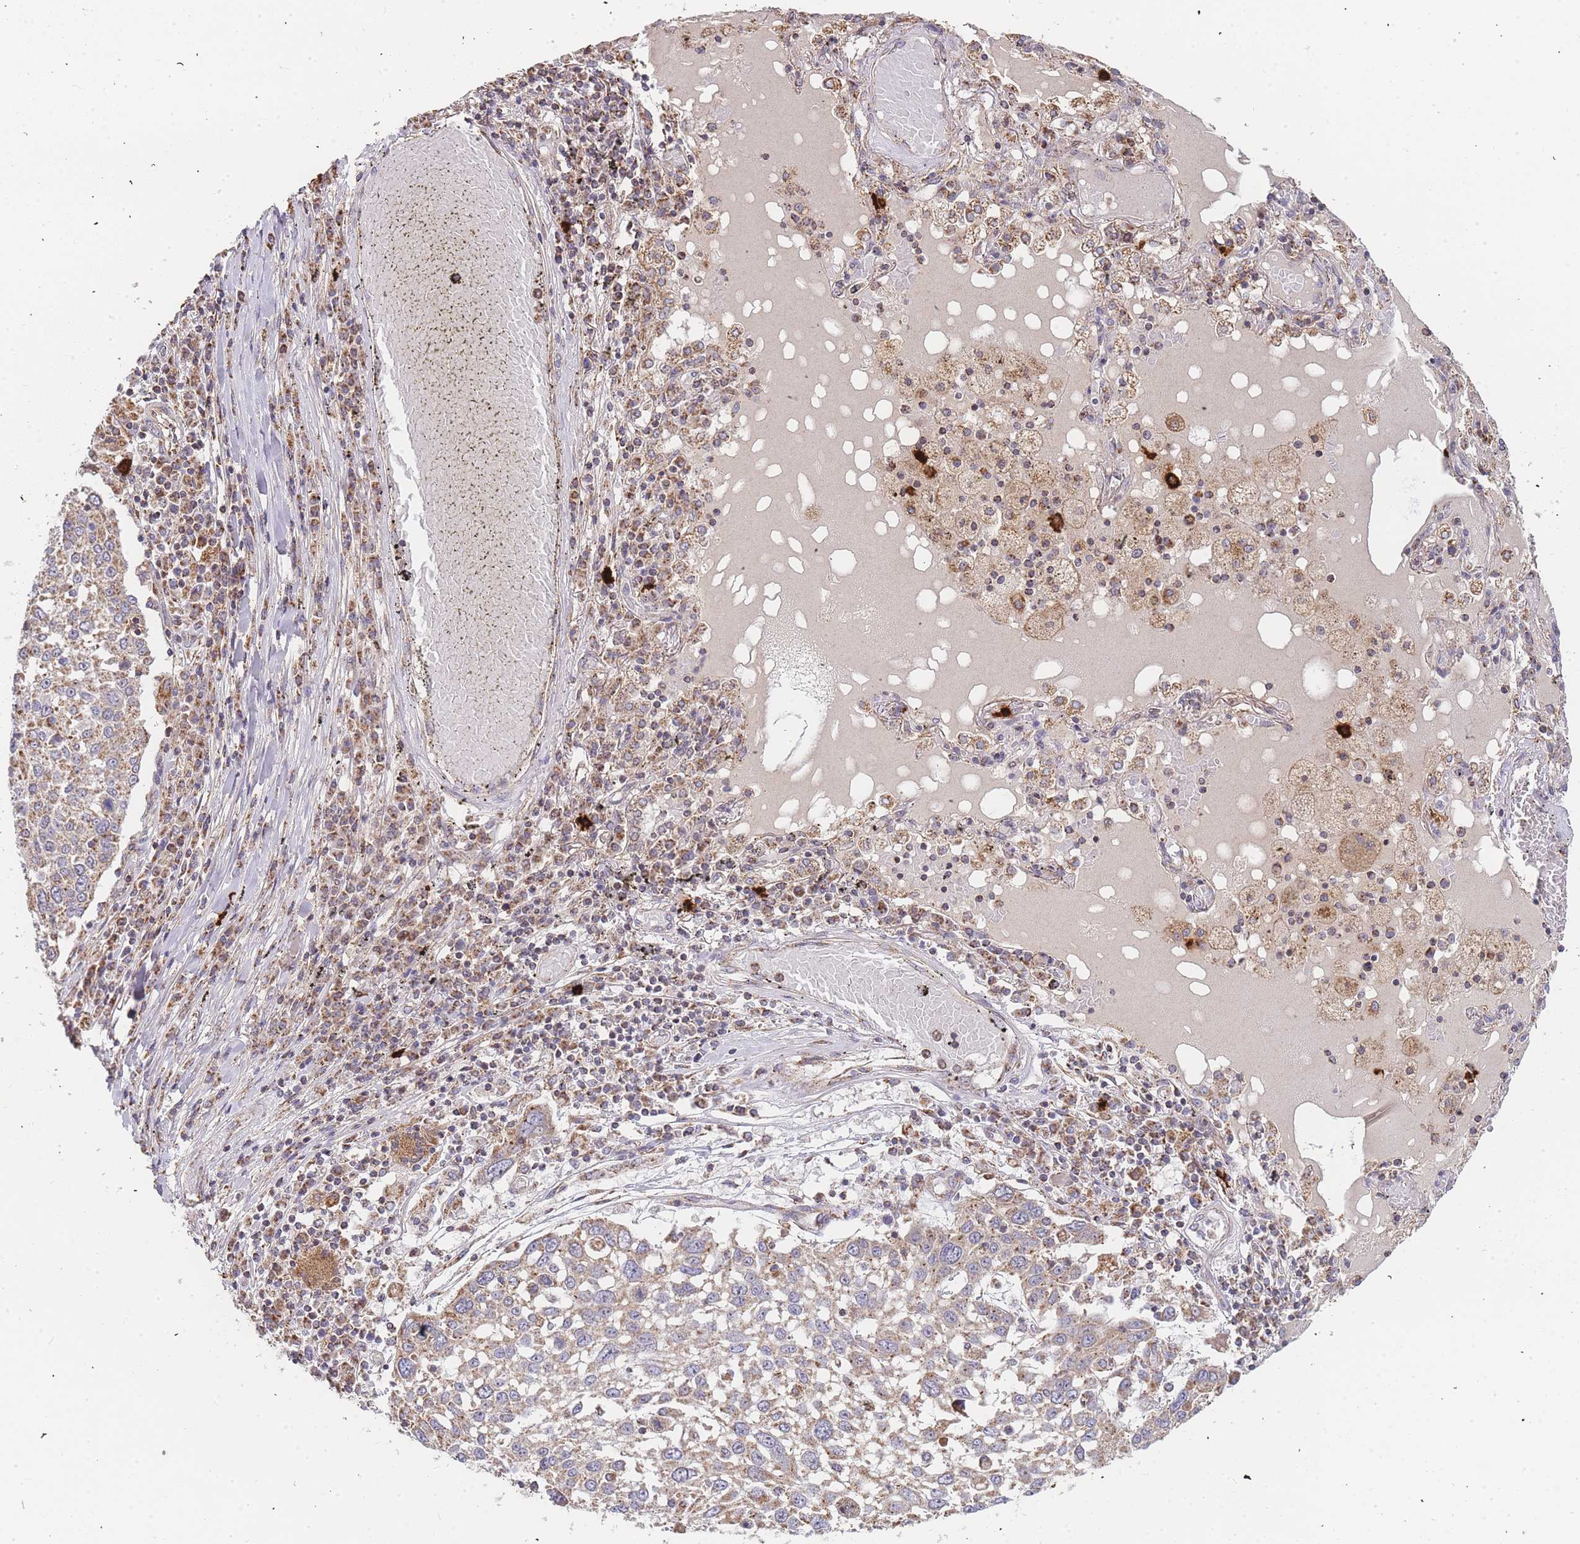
{"staining": {"intensity": "moderate", "quantity": ">75%", "location": "cytoplasmic/membranous"}, "tissue": "lung cancer", "cell_type": "Tumor cells", "image_type": "cancer", "snomed": [{"axis": "morphology", "description": "Squamous cell carcinoma, NOS"}, {"axis": "topography", "description": "Lung"}], "caption": "Tumor cells display moderate cytoplasmic/membranous positivity in approximately >75% of cells in squamous cell carcinoma (lung).", "gene": "ADCY9", "patient": {"sex": "male", "age": 65}}